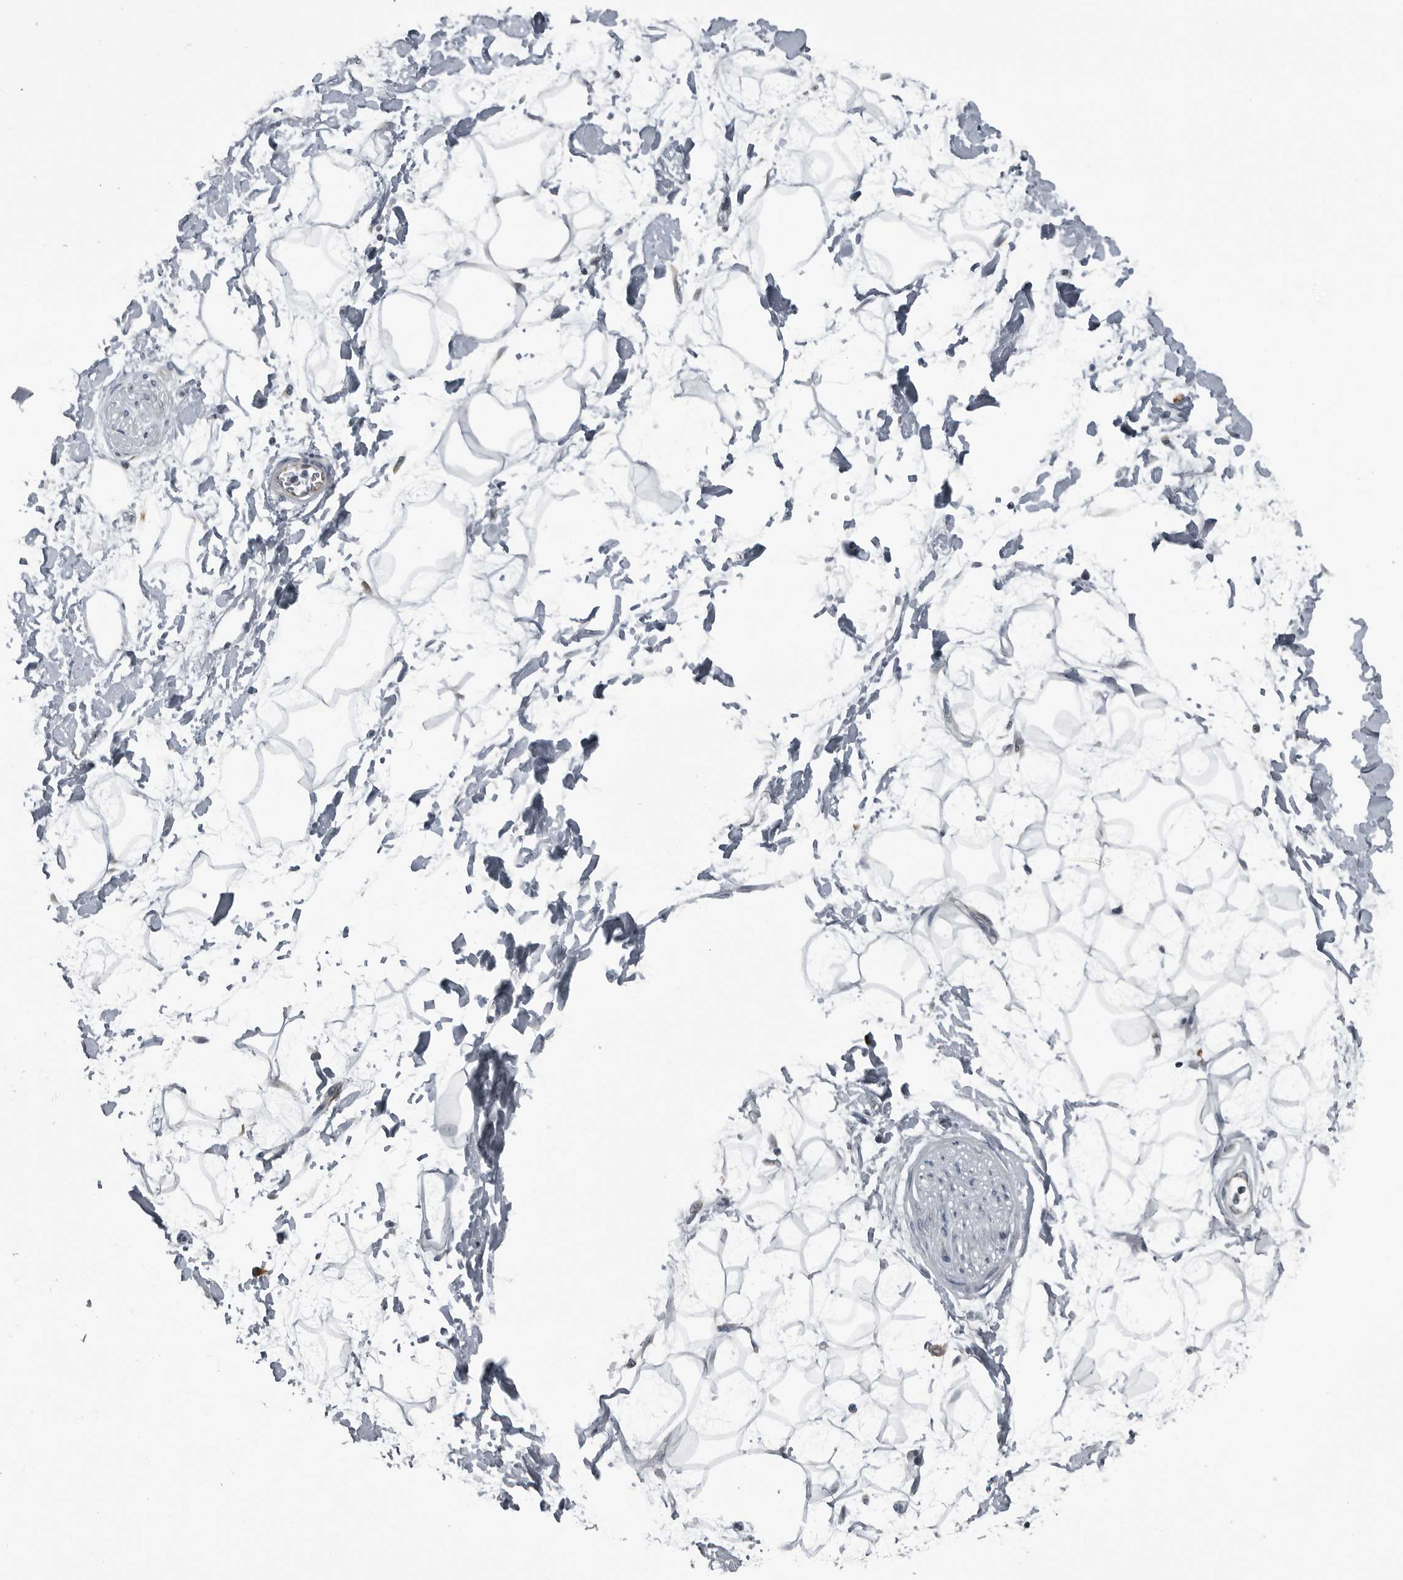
{"staining": {"intensity": "negative", "quantity": "none", "location": "none"}, "tissue": "adipose tissue", "cell_type": "Adipocytes", "image_type": "normal", "snomed": [{"axis": "morphology", "description": "Normal tissue, NOS"}, {"axis": "topography", "description": "Soft tissue"}], "caption": "The IHC micrograph has no significant positivity in adipocytes of adipose tissue. (DAB (3,3'-diaminobenzidine) immunohistochemistry (IHC) visualized using brightfield microscopy, high magnification).", "gene": "GAK", "patient": {"sex": "male", "age": 72}}